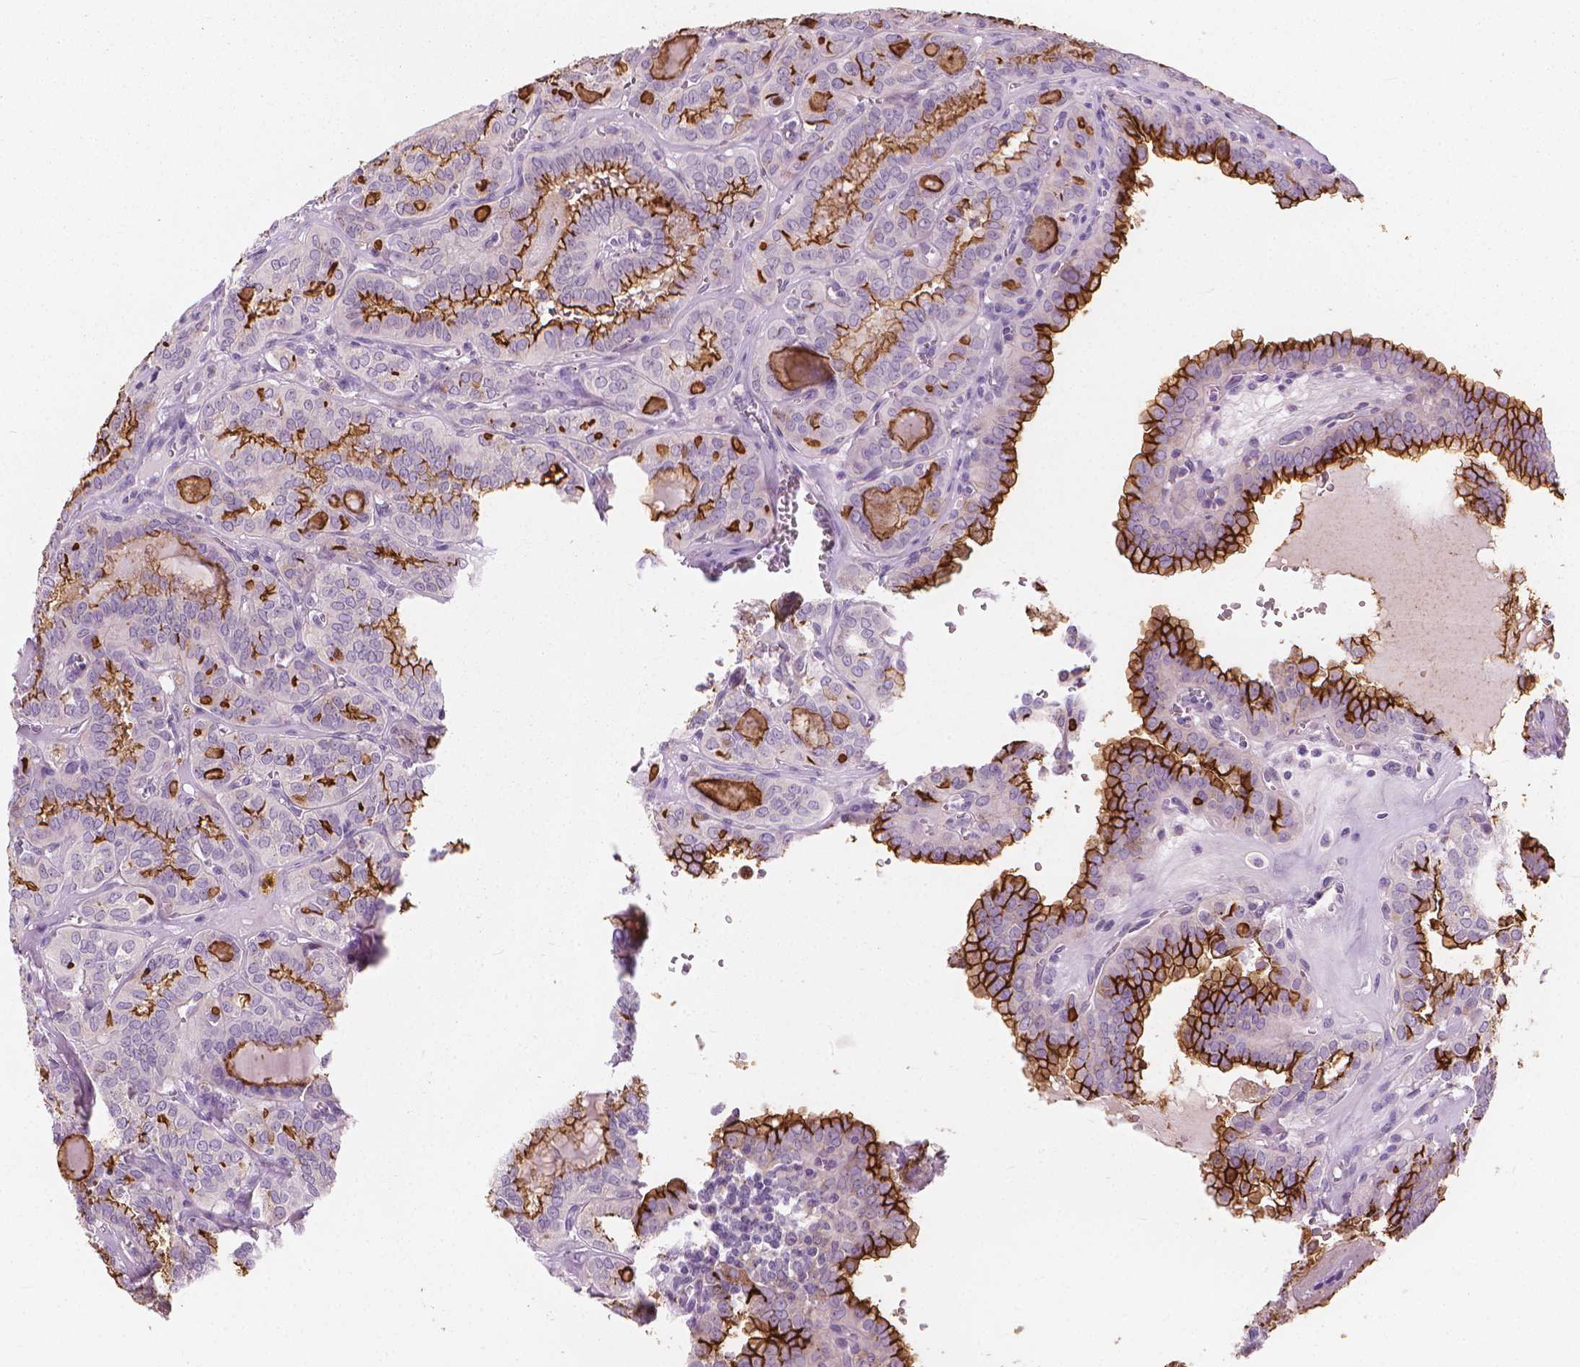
{"staining": {"intensity": "strong", "quantity": "25%-75%", "location": "cytoplasmic/membranous"}, "tissue": "thyroid cancer", "cell_type": "Tumor cells", "image_type": "cancer", "snomed": [{"axis": "morphology", "description": "Papillary adenocarcinoma, NOS"}, {"axis": "topography", "description": "Thyroid gland"}], "caption": "A photomicrograph of human thyroid papillary adenocarcinoma stained for a protein exhibits strong cytoplasmic/membranous brown staining in tumor cells. Using DAB (3,3'-diaminobenzidine) (brown) and hematoxylin (blue) stains, captured at high magnification using brightfield microscopy.", "gene": "GPRC5A", "patient": {"sex": "female", "age": 41}}